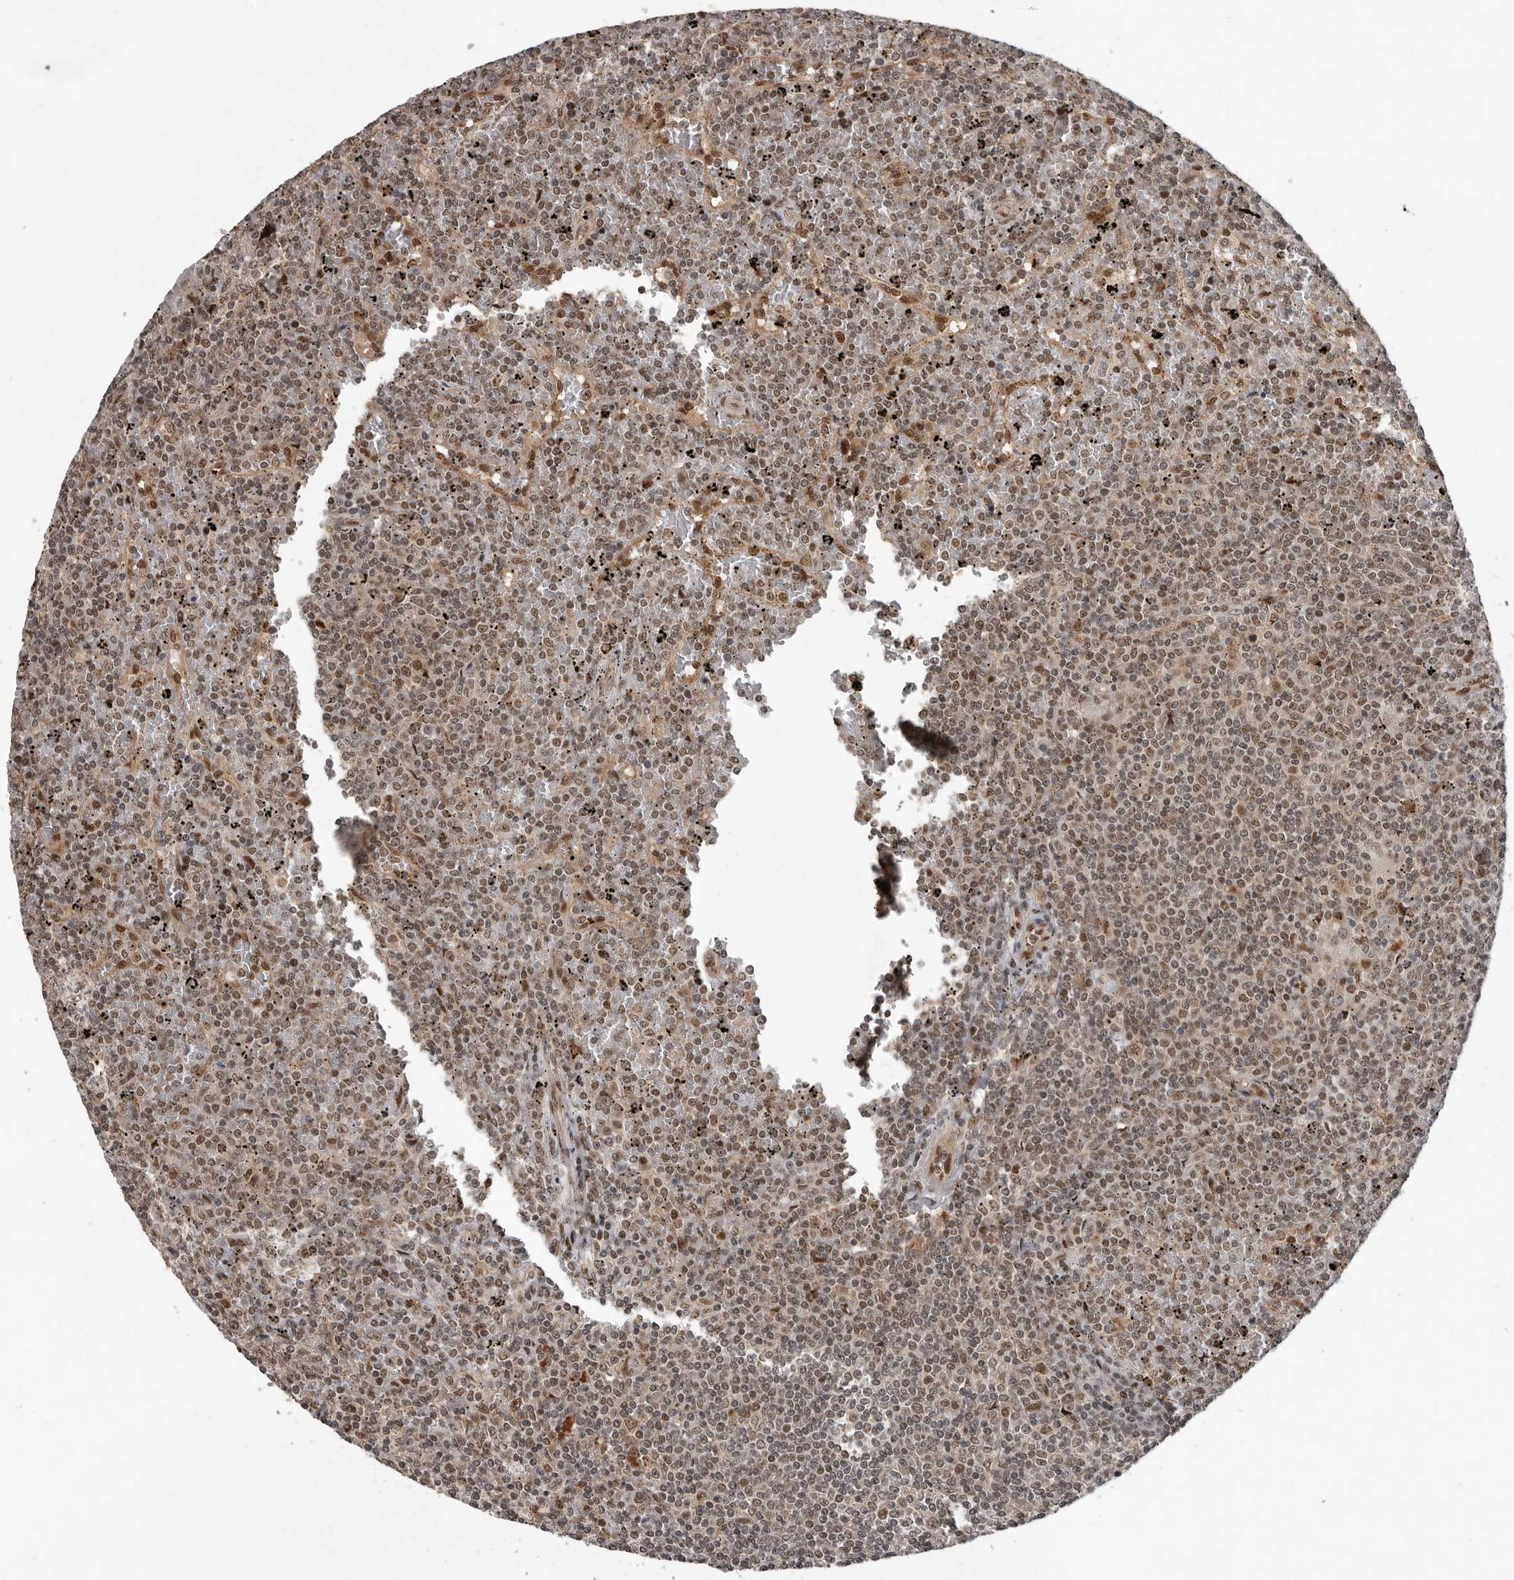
{"staining": {"intensity": "weak", "quantity": "<25%", "location": "nuclear"}, "tissue": "lymphoma", "cell_type": "Tumor cells", "image_type": "cancer", "snomed": [{"axis": "morphology", "description": "Malignant lymphoma, non-Hodgkin's type, Low grade"}, {"axis": "topography", "description": "Spleen"}], "caption": "Immunohistochemical staining of lymphoma reveals no significant positivity in tumor cells. The staining is performed using DAB brown chromogen with nuclei counter-stained in using hematoxylin.", "gene": "CDC27", "patient": {"sex": "female", "age": 19}}